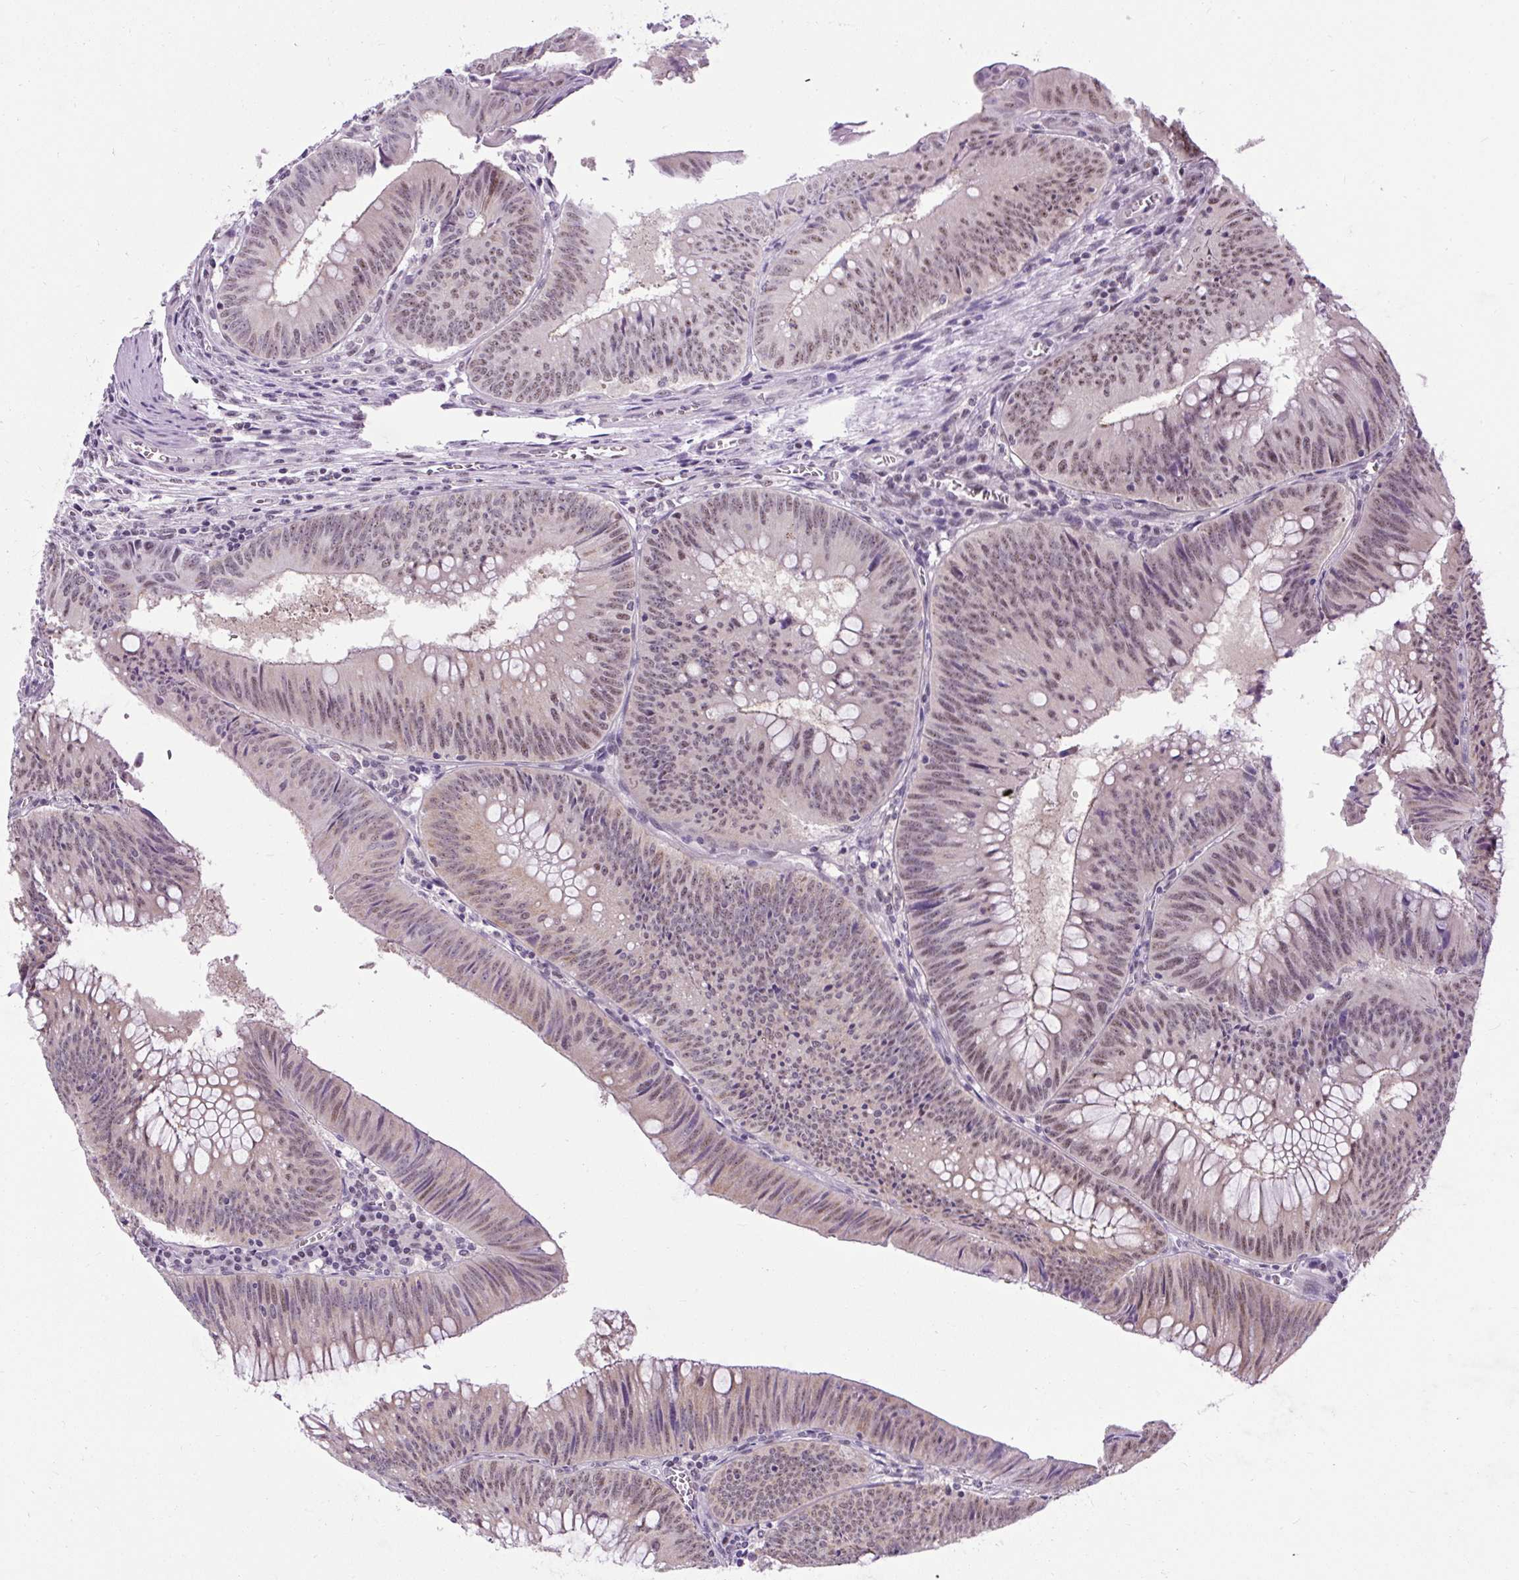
{"staining": {"intensity": "weak", "quantity": "25%-75%", "location": "nuclear"}, "tissue": "colorectal cancer", "cell_type": "Tumor cells", "image_type": "cancer", "snomed": [{"axis": "morphology", "description": "Adenocarcinoma, NOS"}, {"axis": "topography", "description": "Rectum"}], "caption": "Approximately 25%-75% of tumor cells in colorectal adenocarcinoma demonstrate weak nuclear protein positivity as visualized by brown immunohistochemical staining.", "gene": "SMC5", "patient": {"sex": "female", "age": 72}}